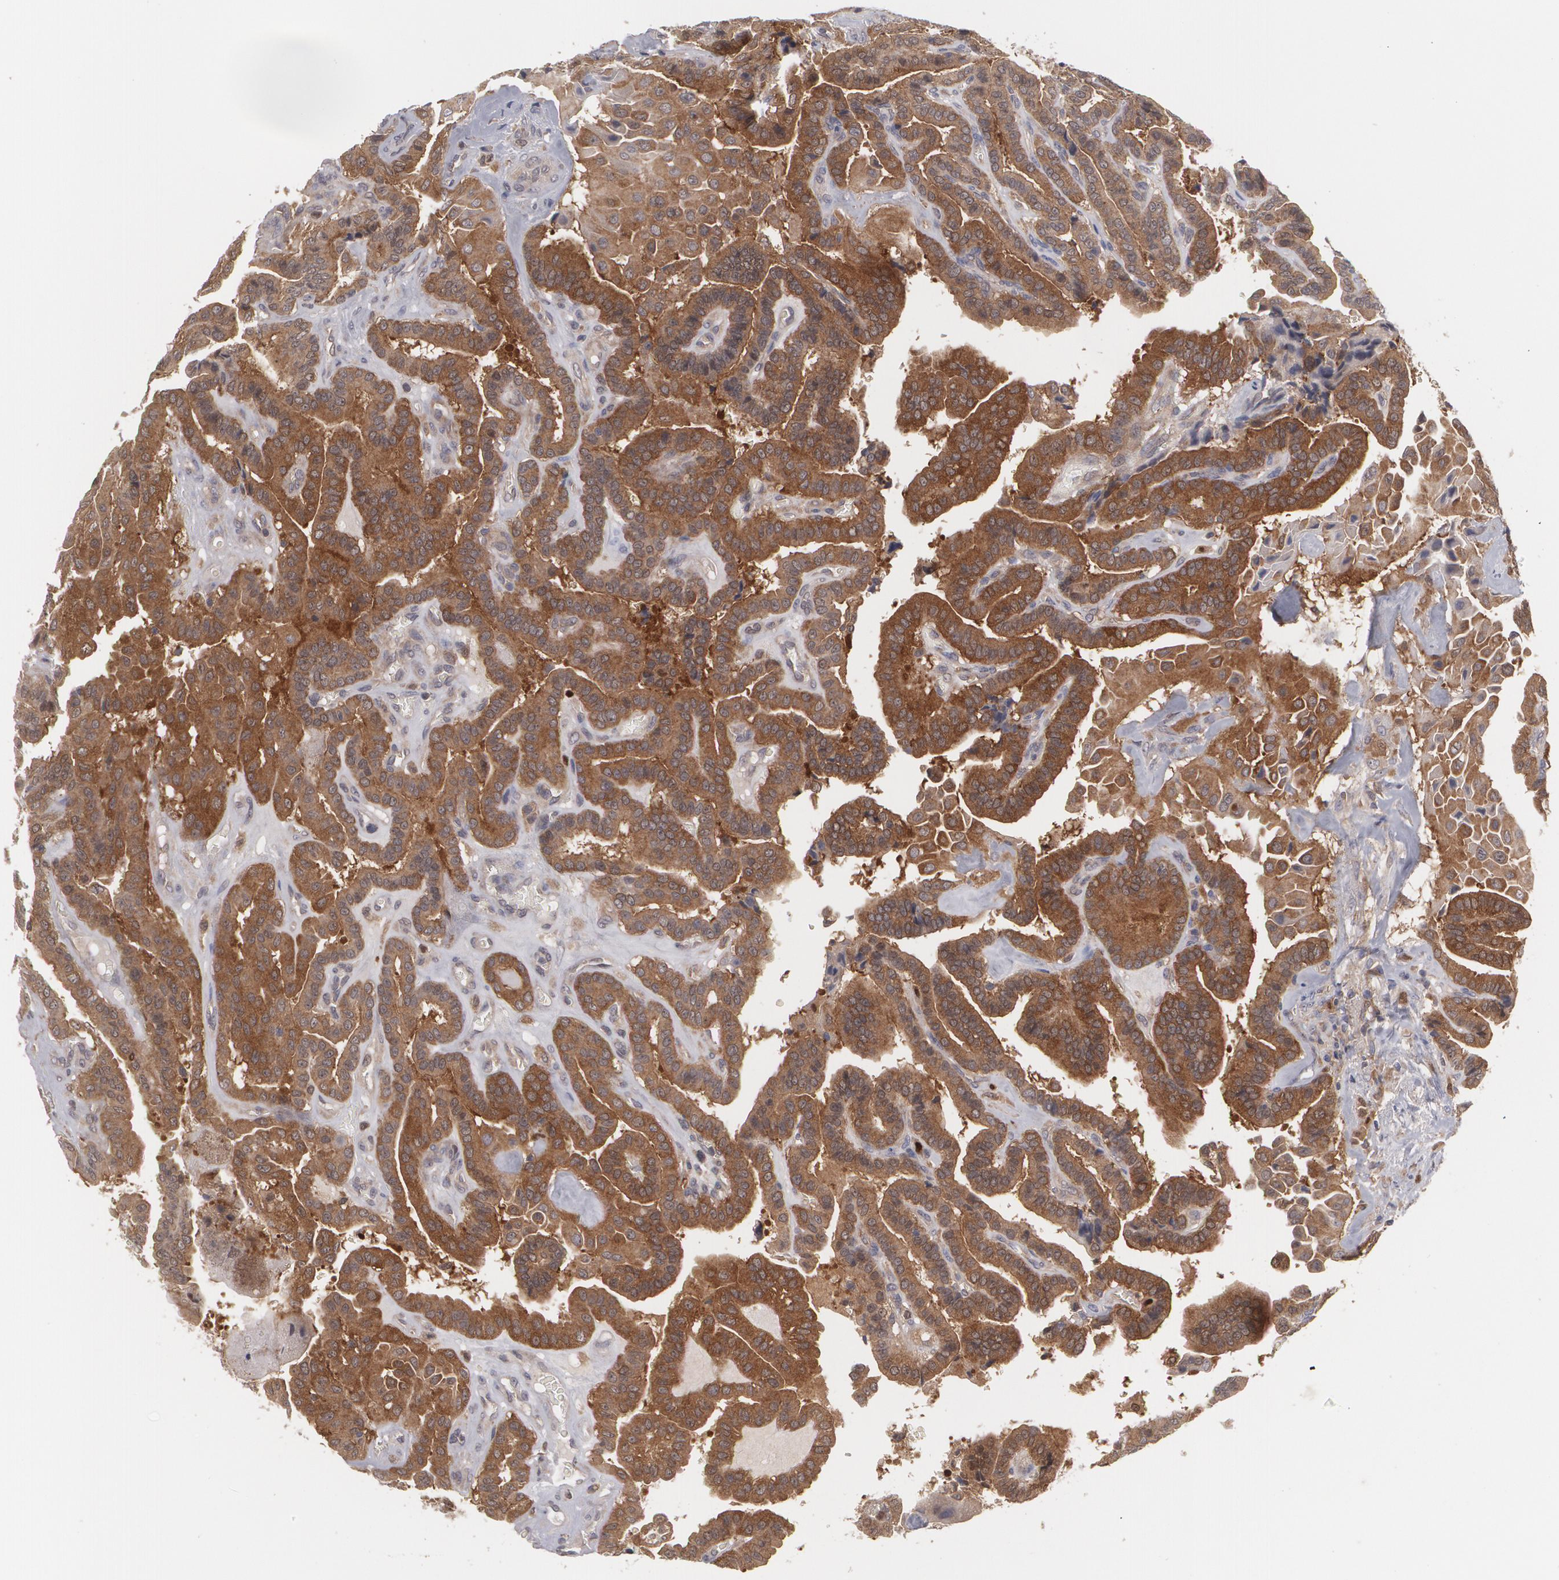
{"staining": {"intensity": "moderate", "quantity": ">75%", "location": "cytoplasmic/membranous"}, "tissue": "thyroid cancer", "cell_type": "Tumor cells", "image_type": "cancer", "snomed": [{"axis": "morphology", "description": "Papillary adenocarcinoma, NOS"}, {"axis": "topography", "description": "Thyroid gland"}], "caption": "Brown immunohistochemical staining in thyroid papillary adenocarcinoma exhibits moderate cytoplasmic/membranous expression in about >75% of tumor cells.", "gene": "HTT", "patient": {"sex": "male", "age": 87}}